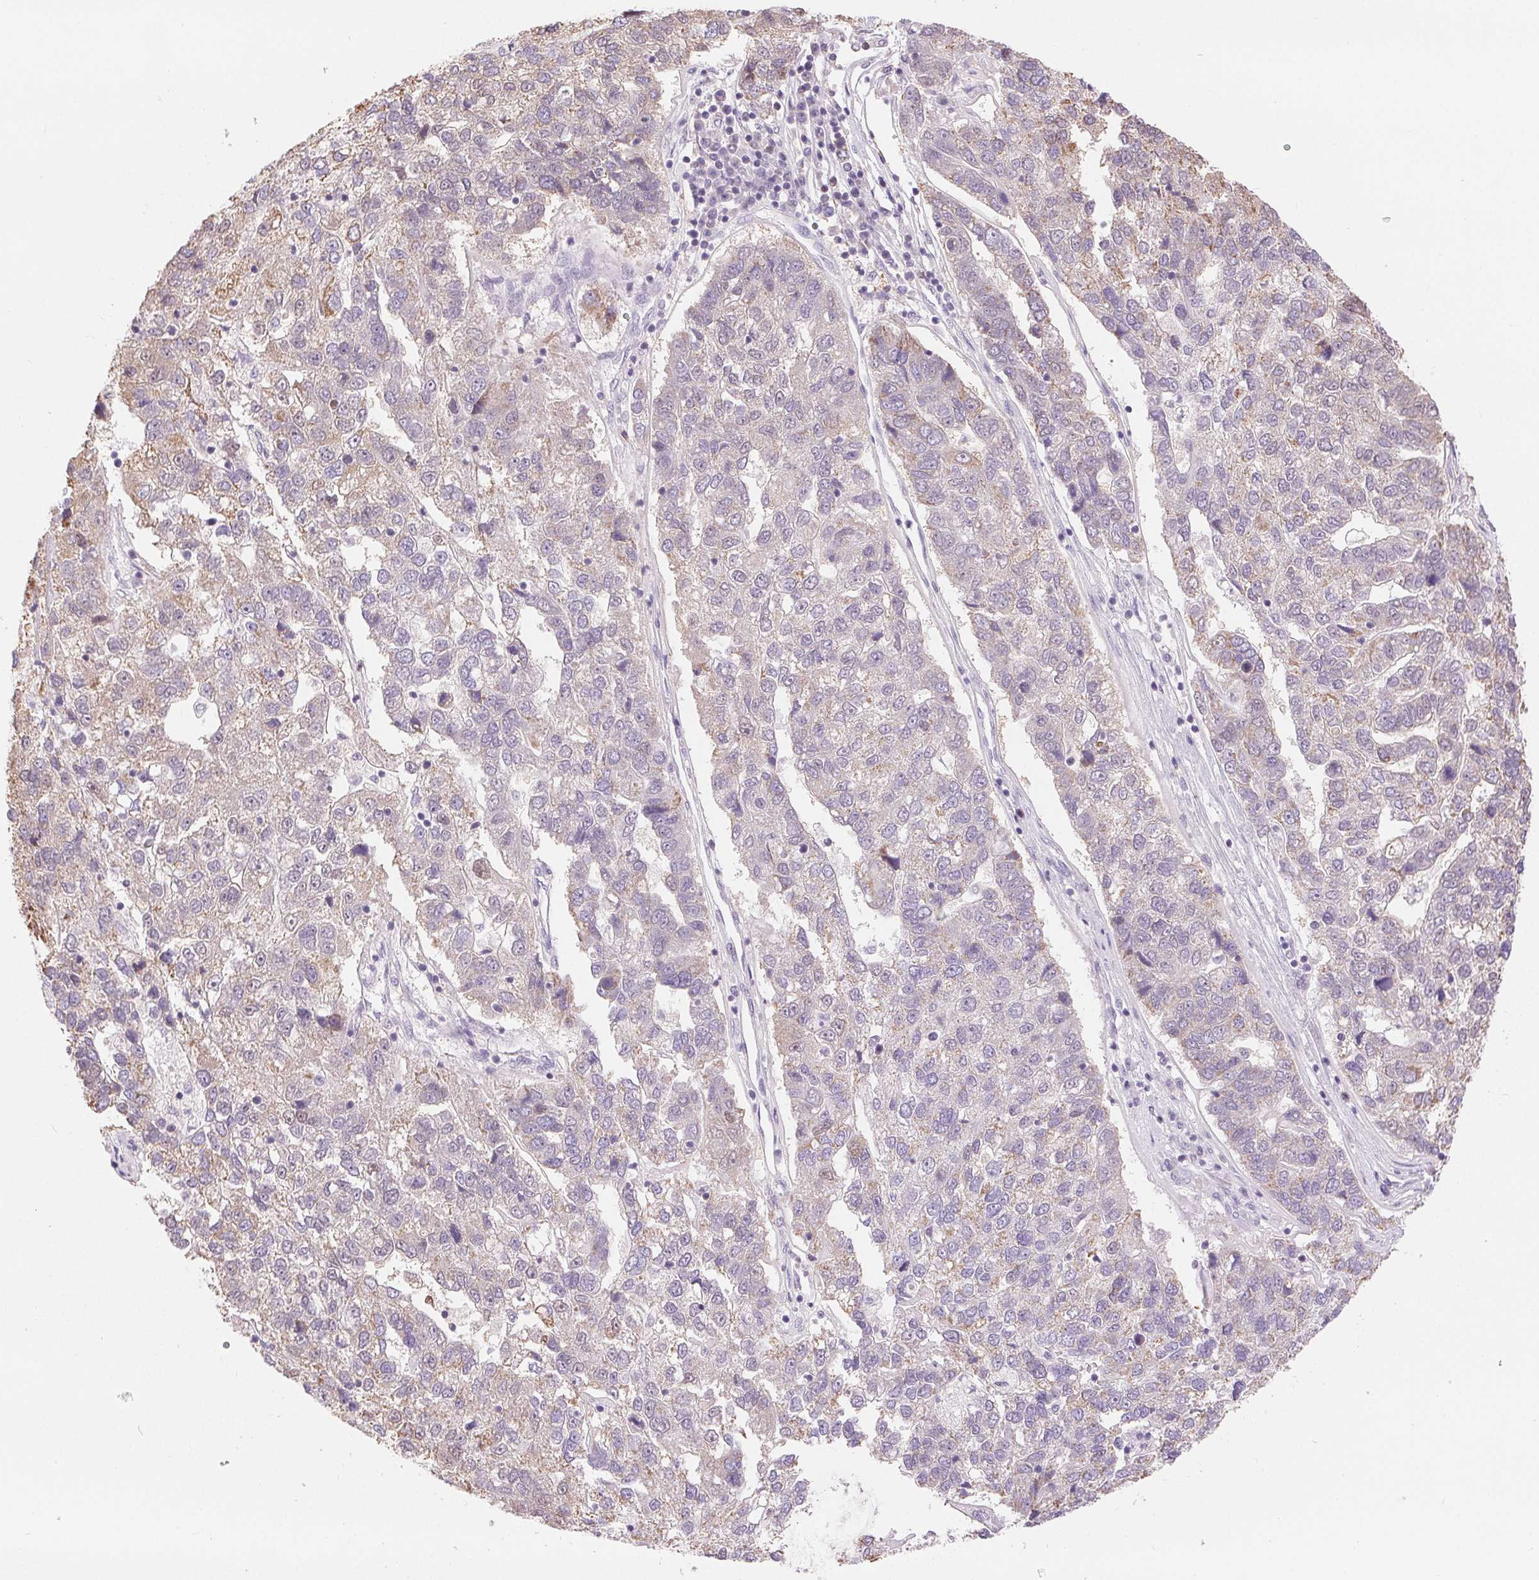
{"staining": {"intensity": "negative", "quantity": "none", "location": "none"}, "tissue": "pancreatic cancer", "cell_type": "Tumor cells", "image_type": "cancer", "snomed": [{"axis": "morphology", "description": "Adenocarcinoma, NOS"}, {"axis": "topography", "description": "Pancreas"}], "caption": "An image of human pancreatic cancer is negative for staining in tumor cells.", "gene": "POU2F2", "patient": {"sex": "female", "age": 61}}